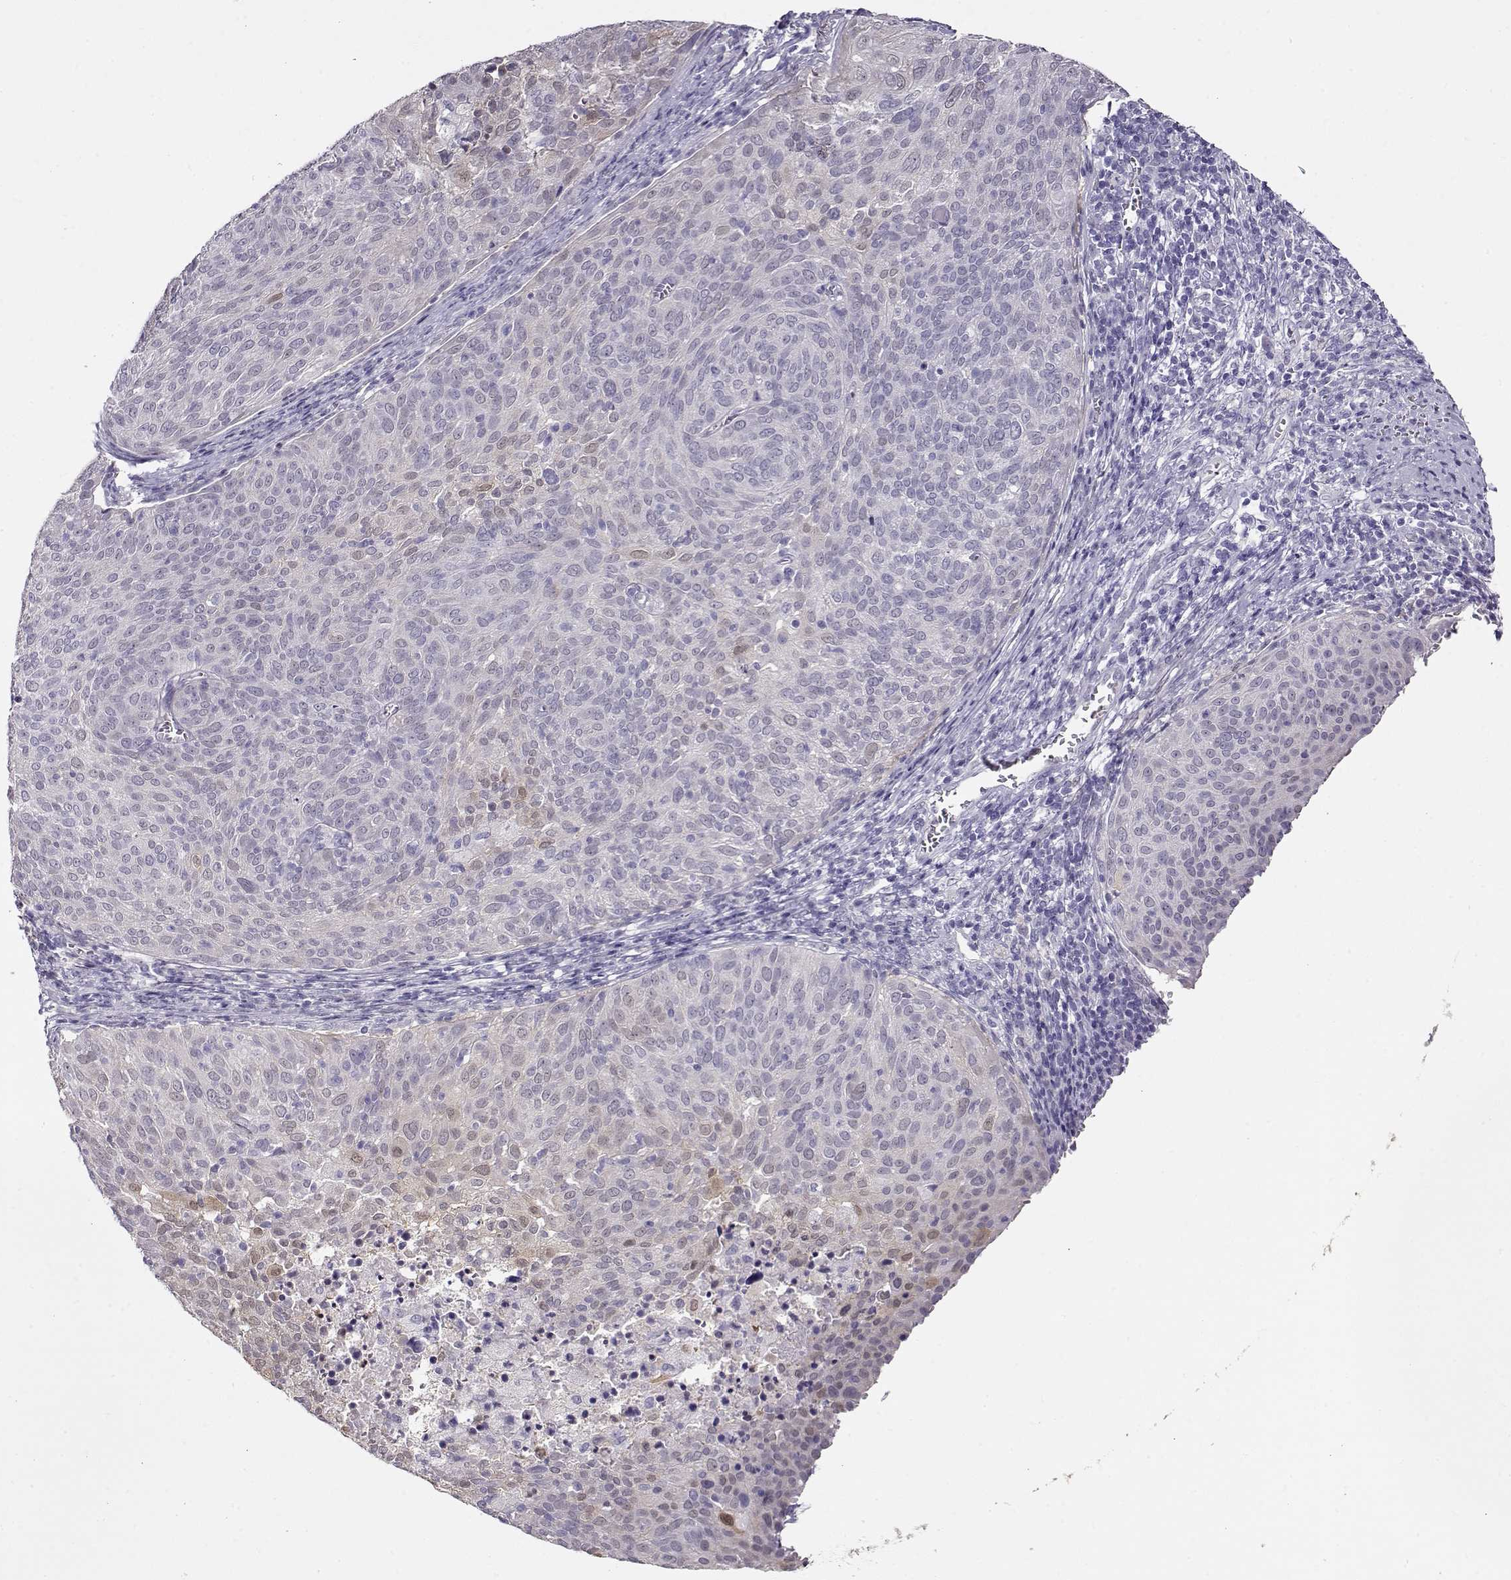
{"staining": {"intensity": "negative", "quantity": "none", "location": "none"}, "tissue": "cervical cancer", "cell_type": "Tumor cells", "image_type": "cancer", "snomed": [{"axis": "morphology", "description": "Squamous cell carcinoma, NOS"}, {"axis": "topography", "description": "Cervix"}], "caption": "Cervical cancer was stained to show a protein in brown. There is no significant expression in tumor cells.", "gene": "CCR8", "patient": {"sex": "female", "age": 39}}